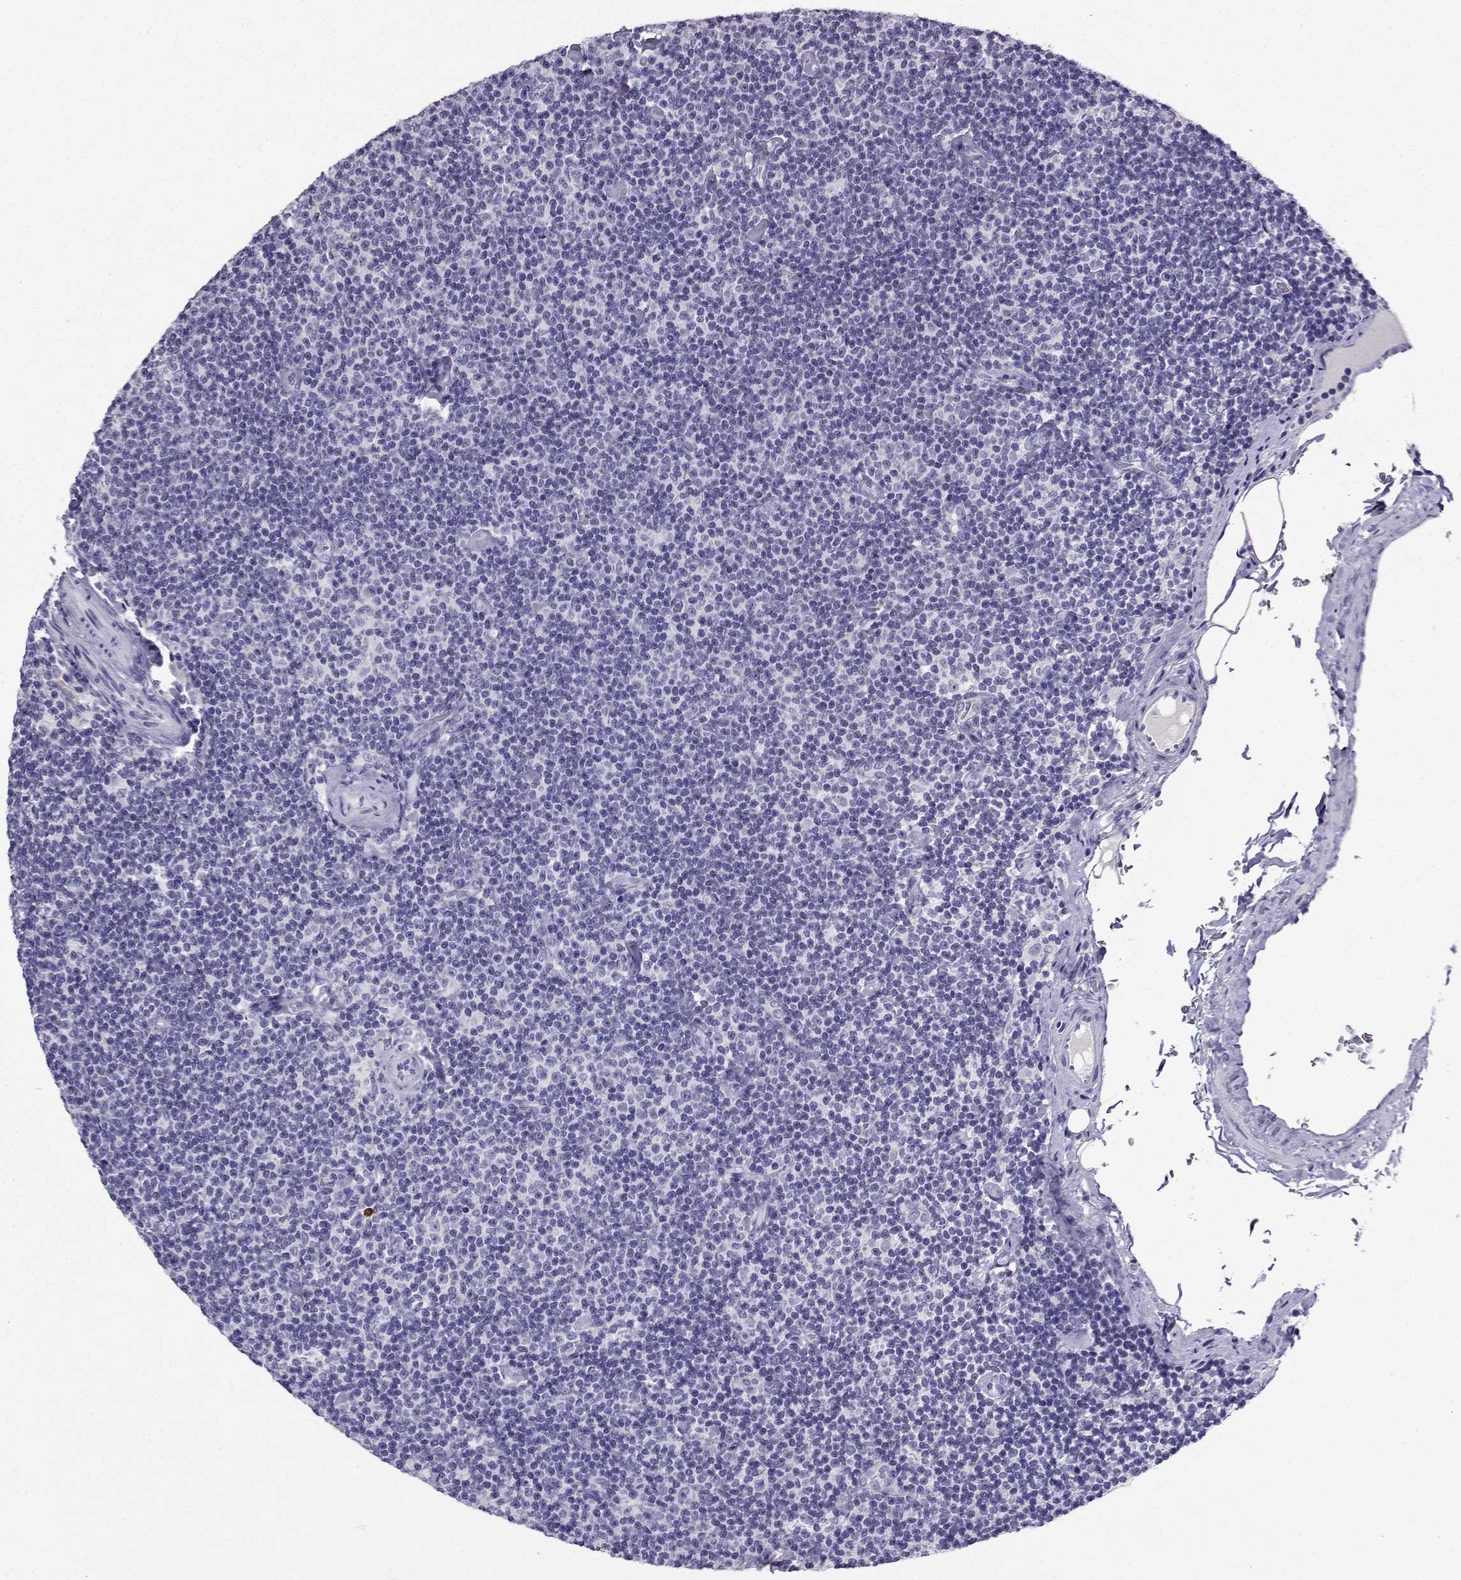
{"staining": {"intensity": "negative", "quantity": "none", "location": "none"}, "tissue": "lymphoma", "cell_type": "Tumor cells", "image_type": "cancer", "snomed": [{"axis": "morphology", "description": "Malignant lymphoma, non-Hodgkin's type, Low grade"}, {"axis": "topography", "description": "Lymph node"}], "caption": "Immunohistochemical staining of low-grade malignant lymphoma, non-Hodgkin's type exhibits no significant positivity in tumor cells.", "gene": "LINGO1", "patient": {"sex": "male", "age": 81}}